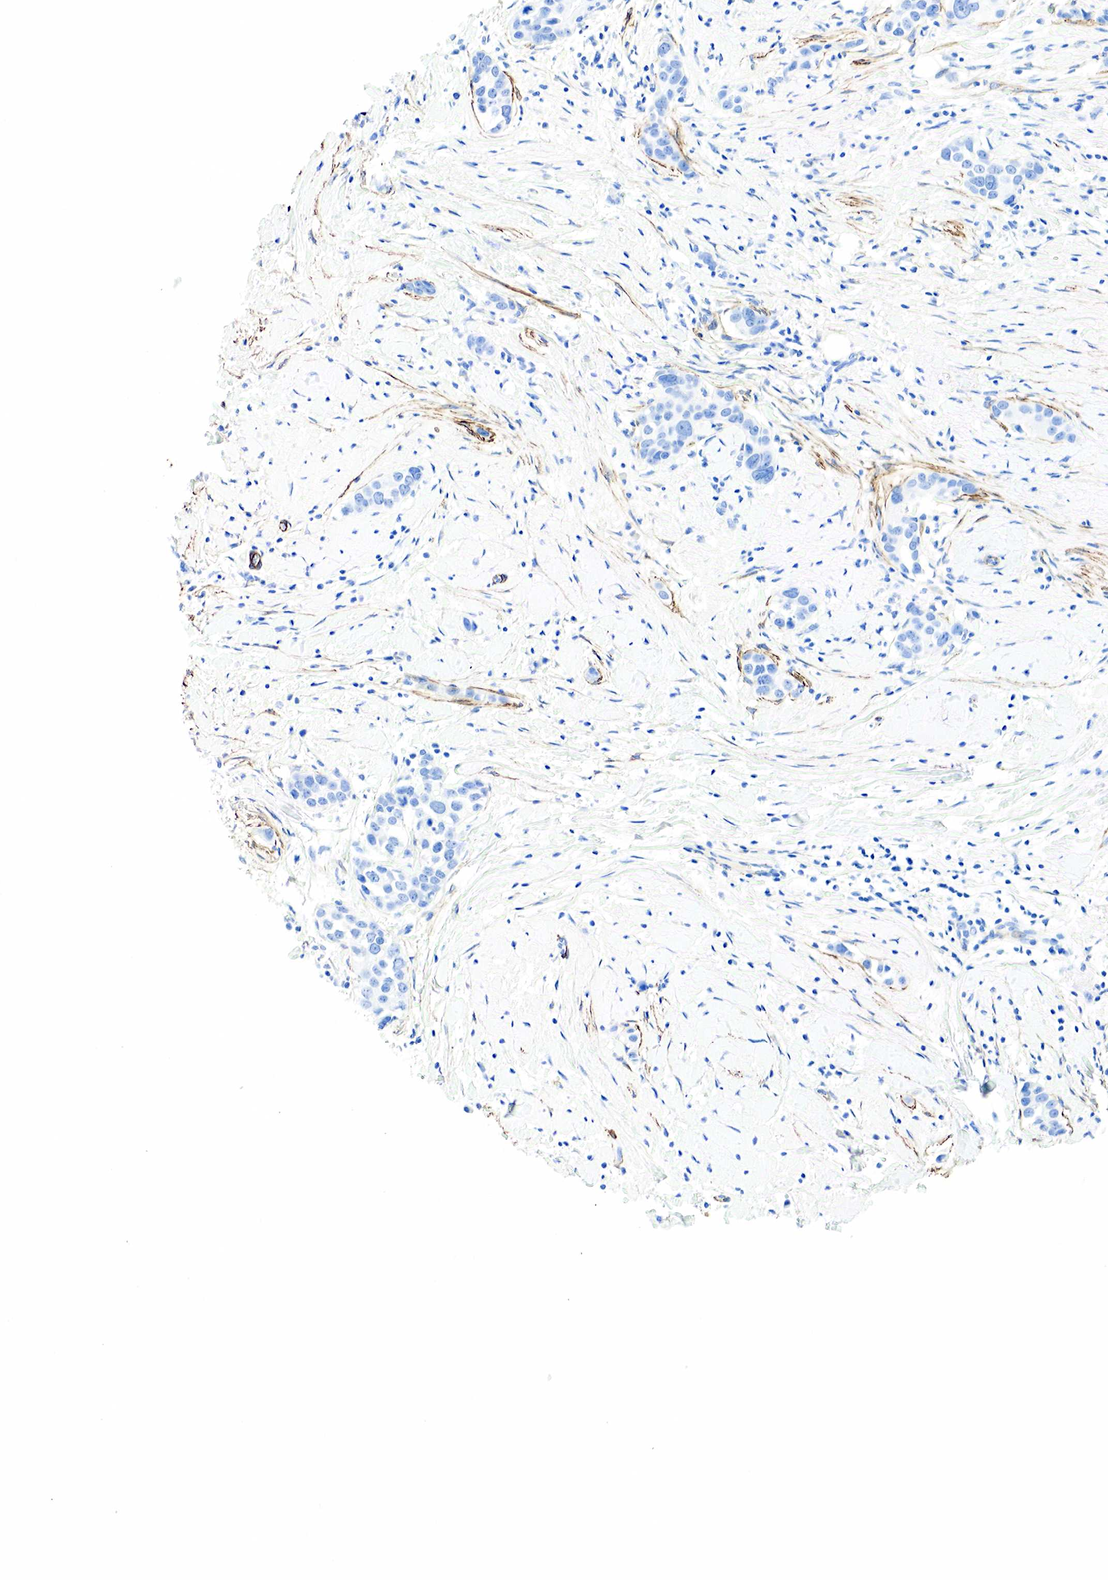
{"staining": {"intensity": "negative", "quantity": "none", "location": "none"}, "tissue": "breast cancer", "cell_type": "Tumor cells", "image_type": "cancer", "snomed": [{"axis": "morphology", "description": "Duct carcinoma"}, {"axis": "topography", "description": "Breast"}], "caption": "Breast cancer (invasive ductal carcinoma) stained for a protein using immunohistochemistry (IHC) shows no expression tumor cells.", "gene": "ACTA1", "patient": {"sex": "female", "age": 55}}